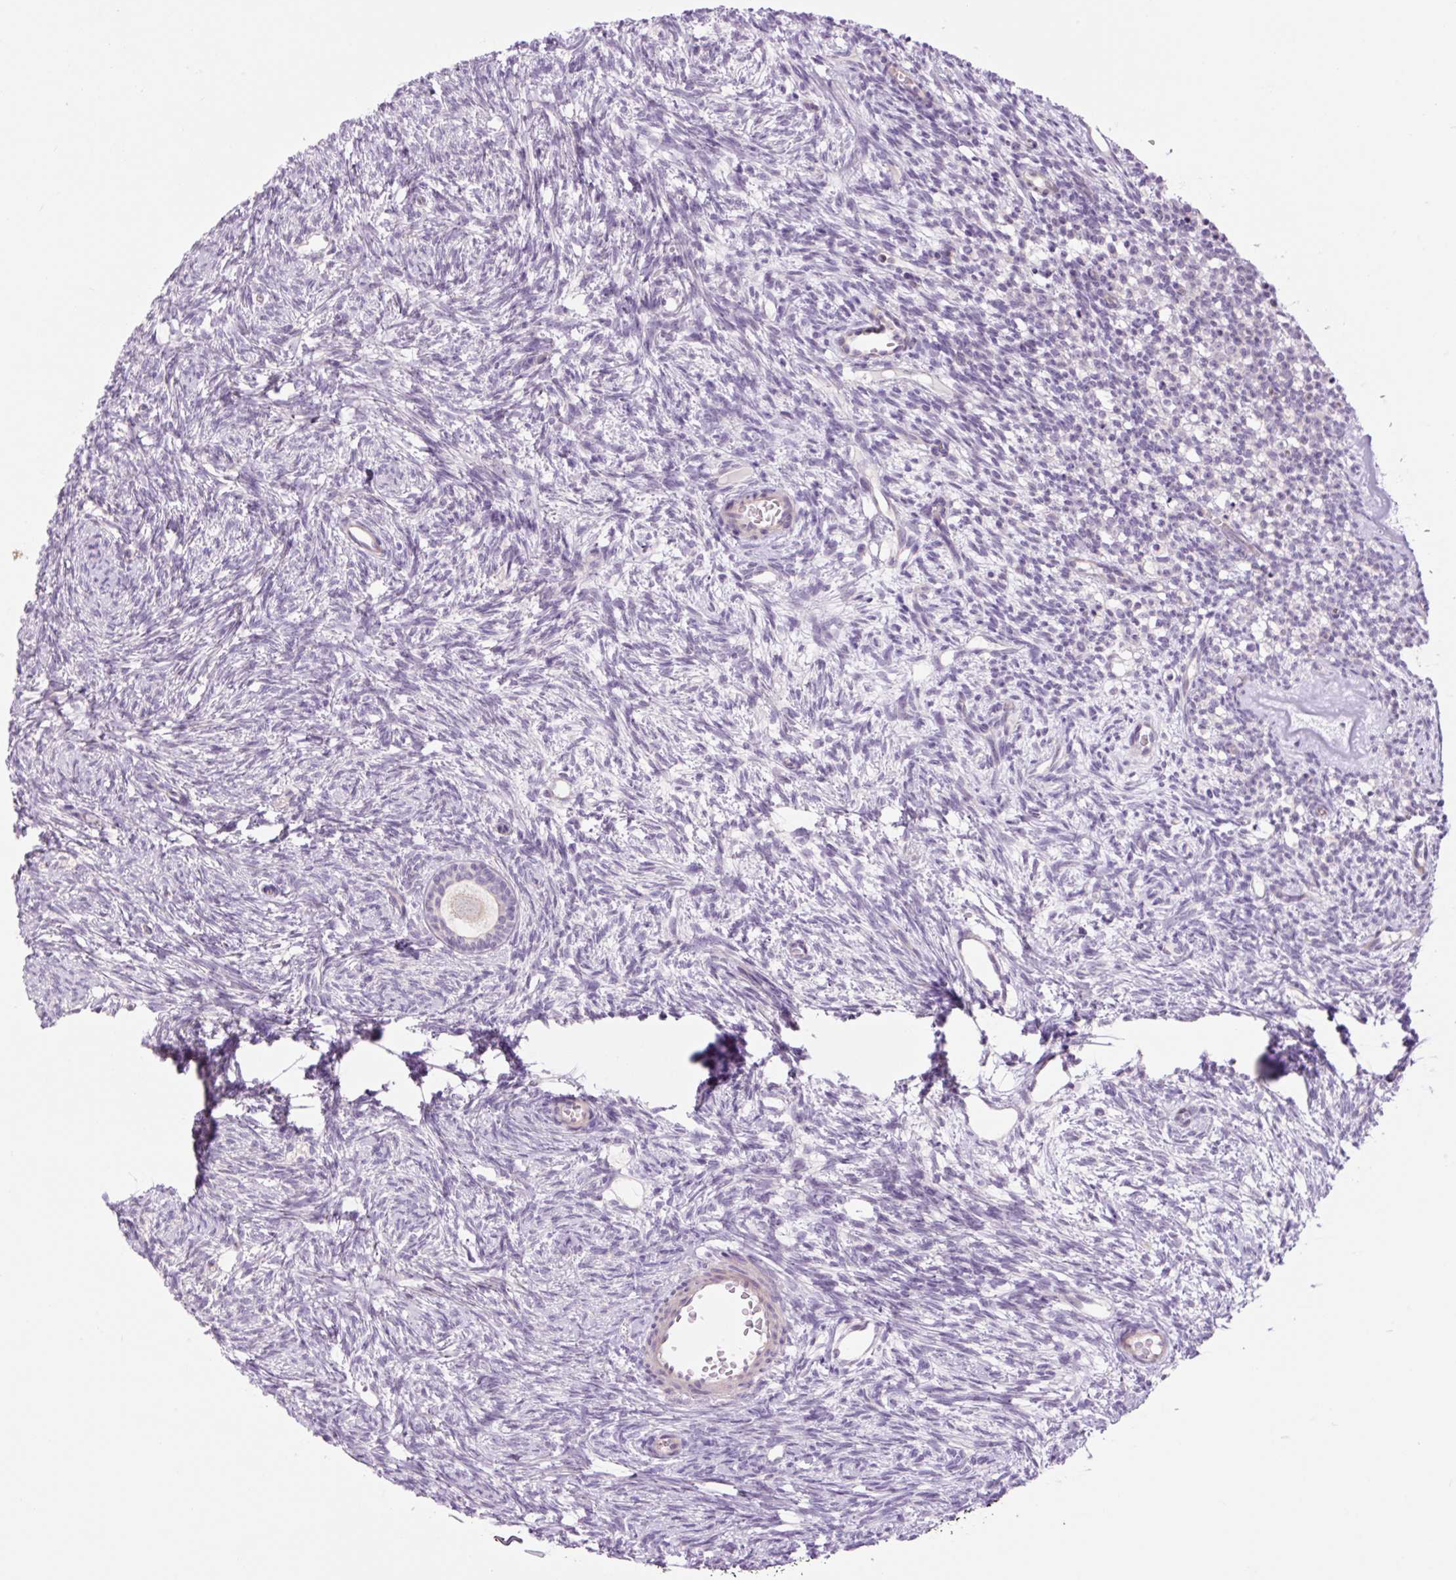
{"staining": {"intensity": "negative", "quantity": "none", "location": "none"}, "tissue": "ovary", "cell_type": "Follicle cells", "image_type": "normal", "snomed": [{"axis": "morphology", "description": "Normal tissue, NOS"}, {"axis": "topography", "description": "Ovary"}], "caption": "Immunohistochemistry (IHC) of unremarkable ovary demonstrates no expression in follicle cells.", "gene": "GRID2", "patient": {"sex": "female", "age": 33}}